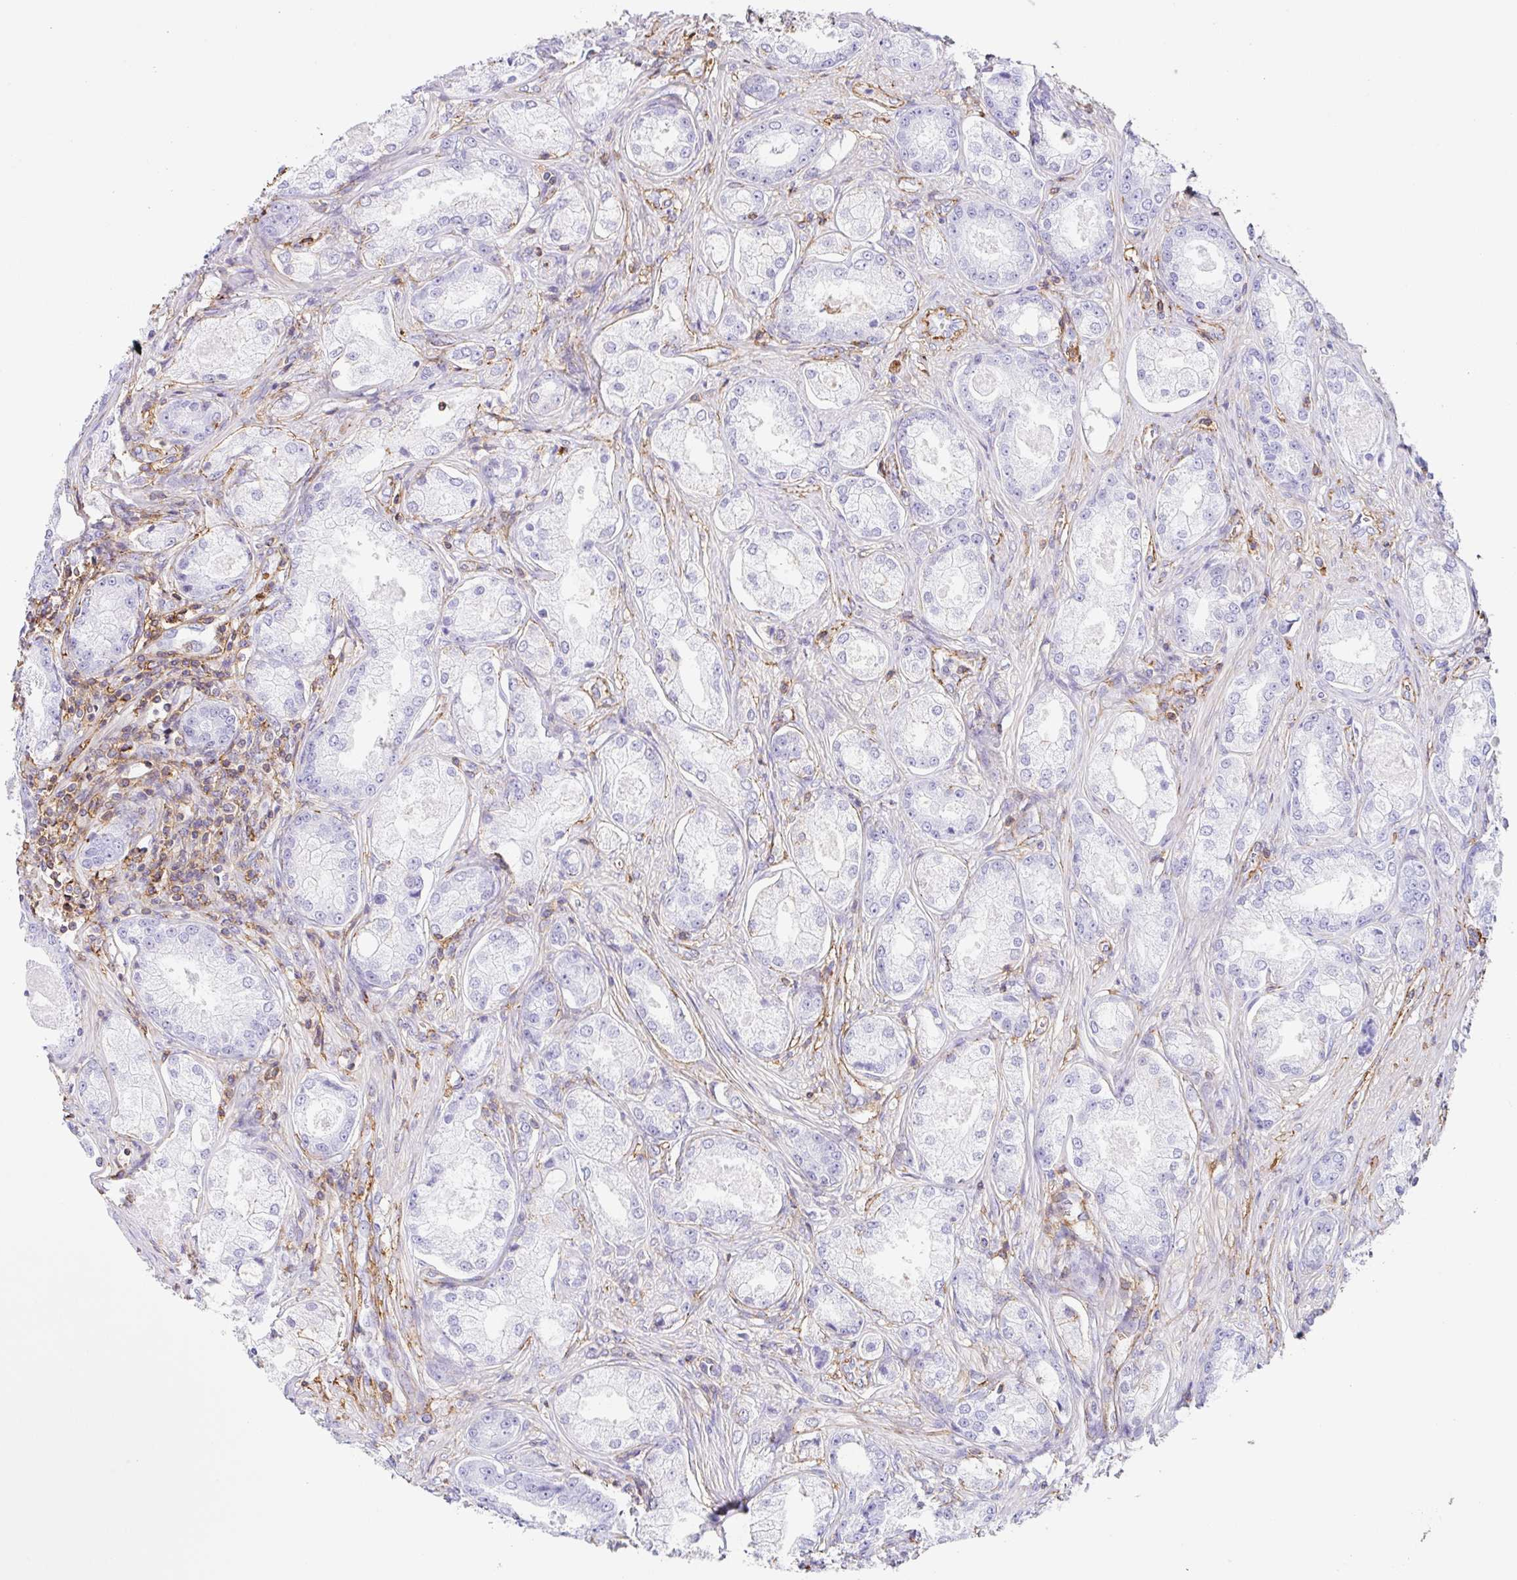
{"staining": {"intensity": "negative", "quantity": "none", "location": "none"}, "tissue": "prostate cancer", "cell_type": "Tumor cells", "image_type": "cancer", "snomed": [{"axis": "morphology", "description": "Adenocarcinoma, Low grade"}, {"axis": "topography", "description": "Prostate"}], "caption": "Immunohistochemistry (IHC) of human prostate cancer (low-grade adenocarcinoma) displays no positivity in tumor cells.", "gene": "MTTP", "patient": {"sex": "male", "age": 68}}